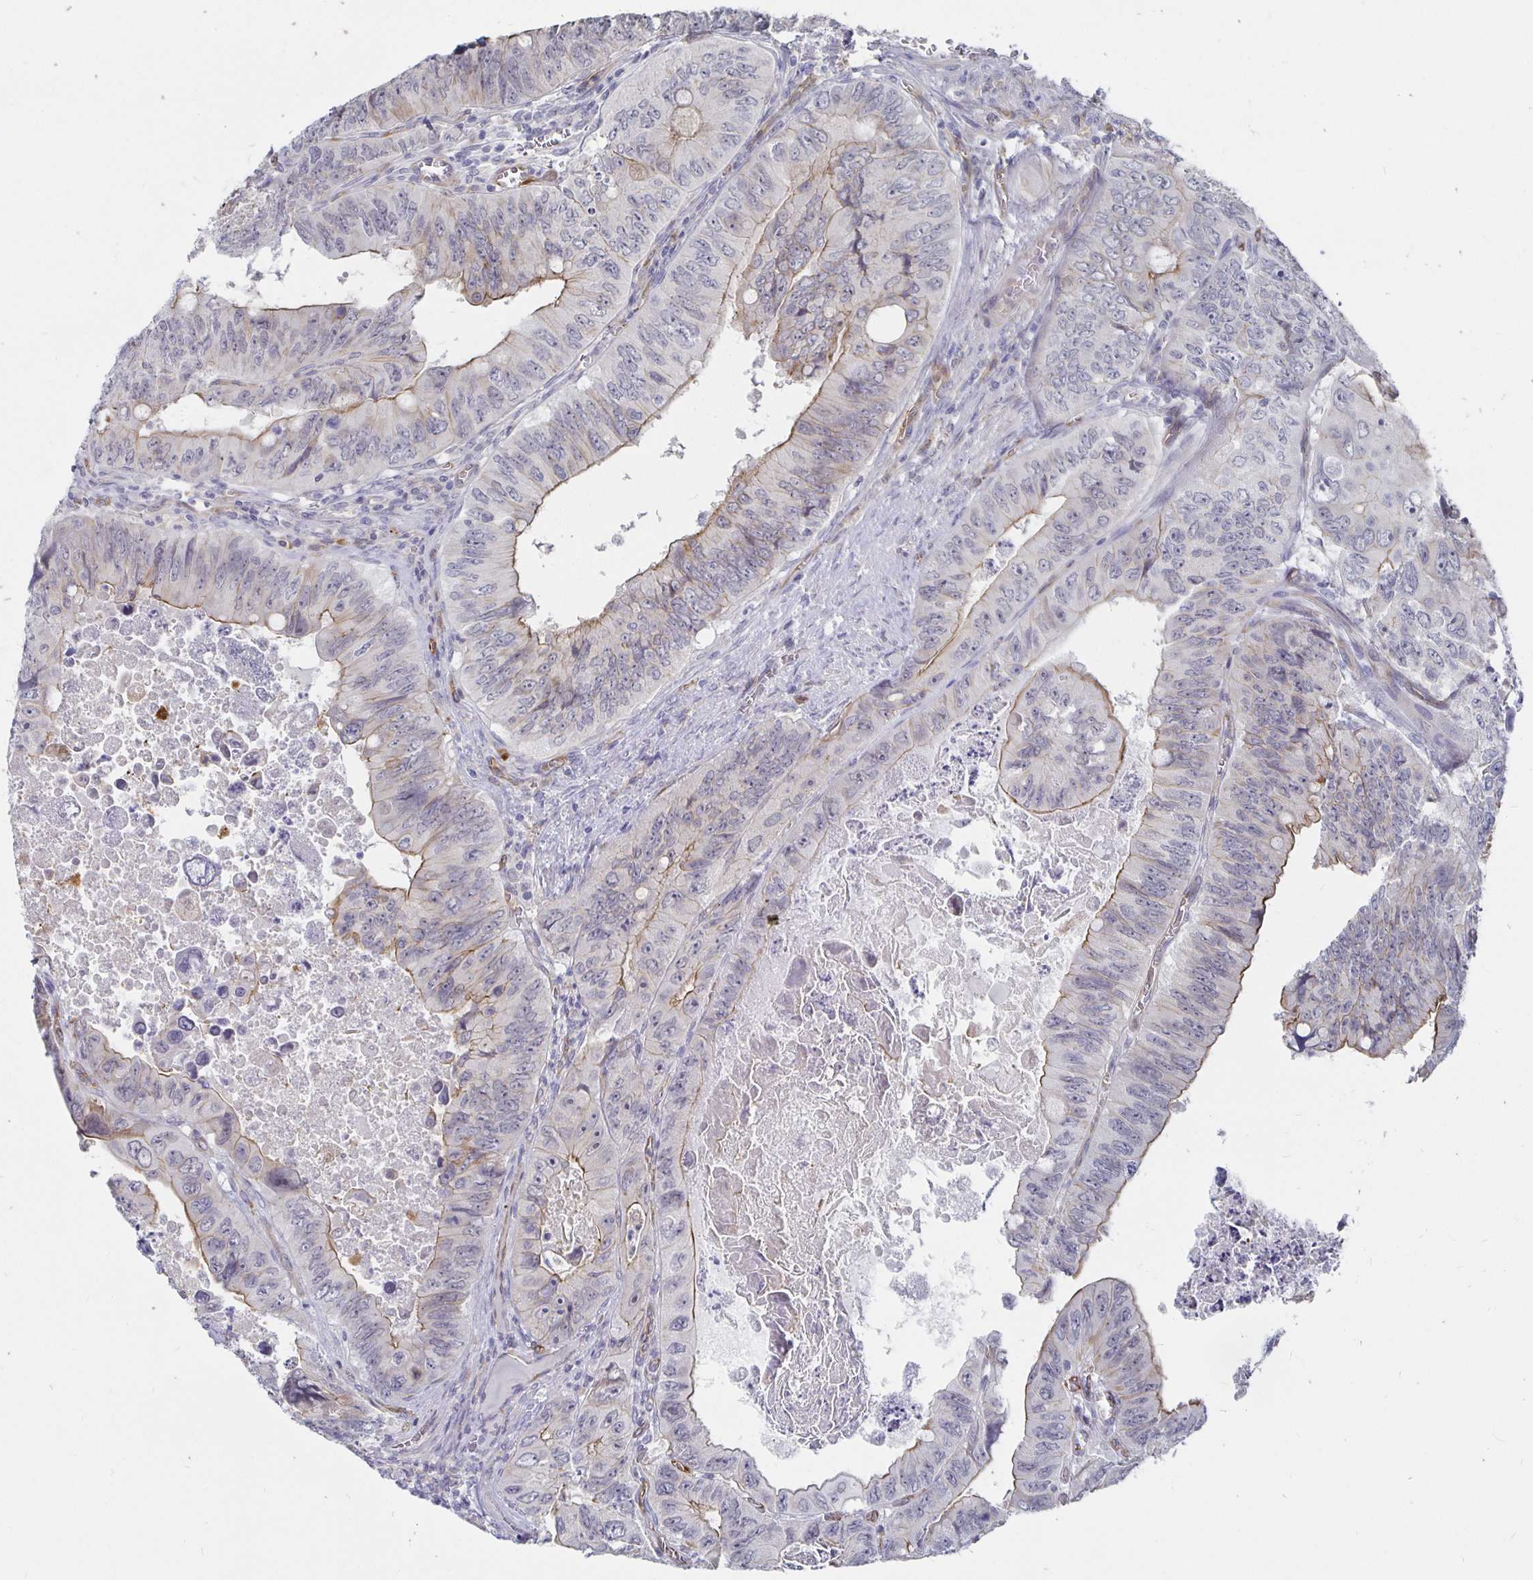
{"staining": {"intensity": "weak", "quantity": "25%-75%", "location": "cytoplasmic/membranous"}, "tissue": "colorectal cancer", "cell_type": "Tumor cells", "image_type": "cancer", "snomed": [{"axis": "morphology", "description": "Adenocarcinoma, NOS"}, {"axis": "topography", "description": "Colon"}], "caption": "High-power microscopy captured an IHC image of colorectal adenocarcinoma, revealing weak cytoplasmic/membranous expression in about 25%-75% of tumor cells. (Stains: DAB in brown, nuclei in blue, Microscopy: brightfield microscopy at high magnification).", "gene": "CCDC85A", "patient": {"sex": "female", "age": 84}}